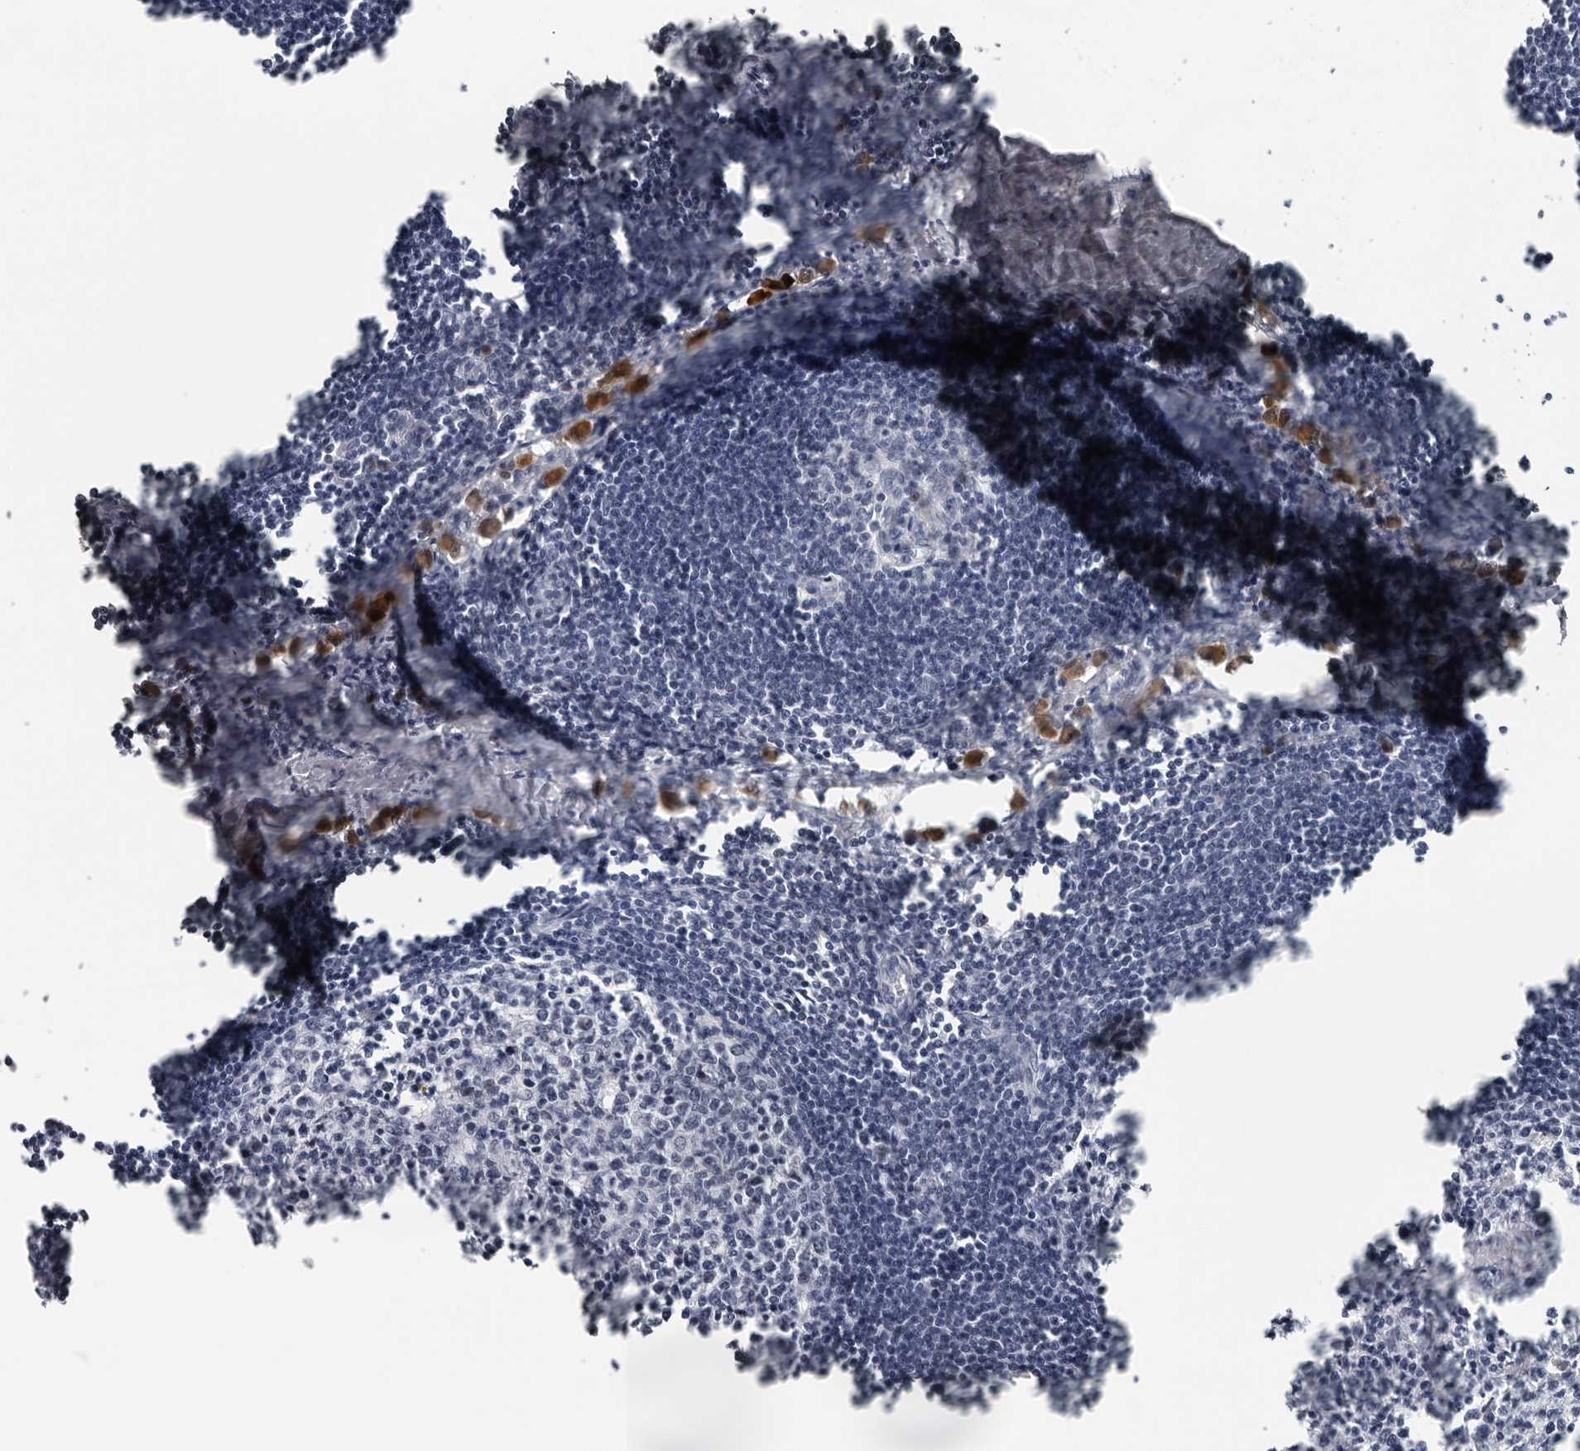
{"staining": {"intensity": "negative", "quantity": "none", "location": "none"}, "tissue": "lymph node", "cell_type": "Germinal center cells", "image_type": "normal", "snomed": [{"axis": "morphology", "description": "Normal tissue, NOS"}, {"axis": "morphology", "description": "Malignant melanoma, Metastatic site"}, {"axis": "topography", "description": "Lymph node"}], "caption": "Immunohistochemistry (IHC) micrograph of benign human lymph node stained for a protein (brown), which demonstrates no expression in germinal center cells.", "gene": "PPP1R42", "patient": {"sex": "male", "age": 41}}